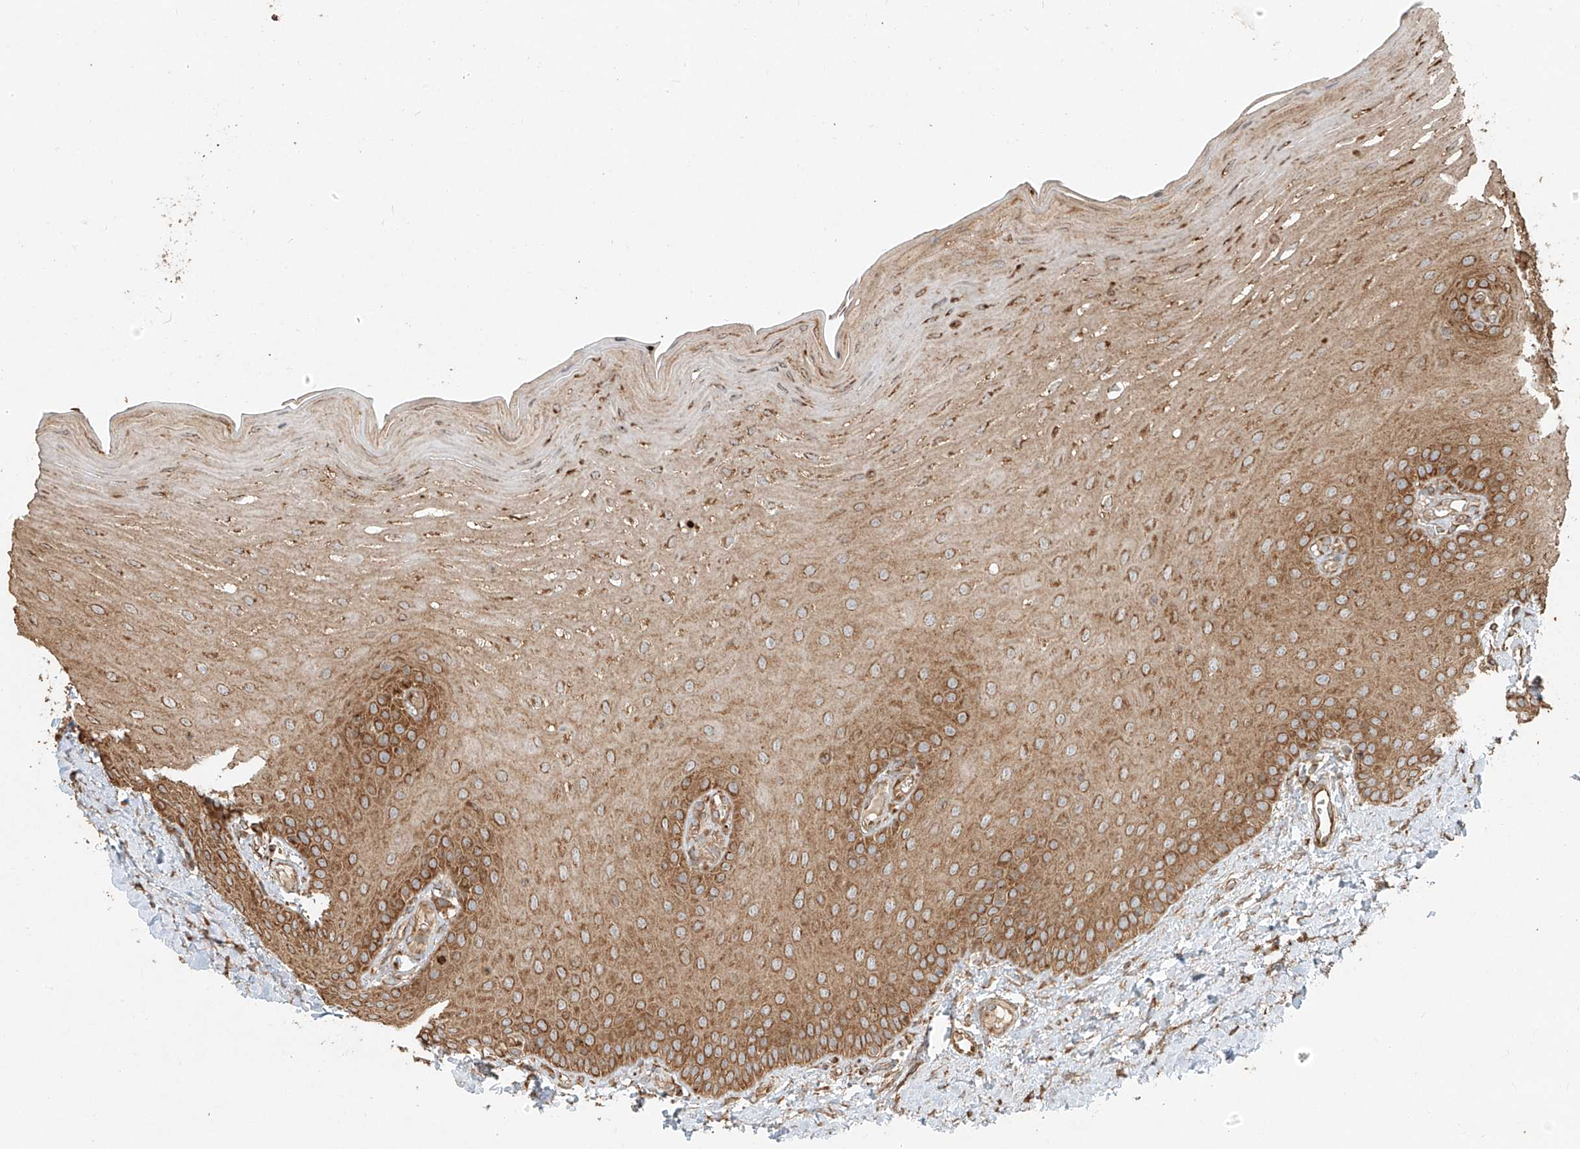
{"staining": {"intensity": "moderate", "quantity": ">75%", "location": "cytoplasmic/membranous"}, "tissue": "oral mucosa", "cell_type": "Squamous epithelial cells", "image_type": "normal", "snomed": [{"axis": "morphology", "description": "Normal tissue, NOS"}, {"axis": "topography", "description": "Oral tissue"}], "caption": "Immunohistochemical staining of benign human oral mucosa demonstrates >75% levels of moderate cytoplasmic/membranous protein staining in about >75% of squamous epithelial cells.", "gene": "EFNB1", "patient": {"sex": "female", "age": 39}}